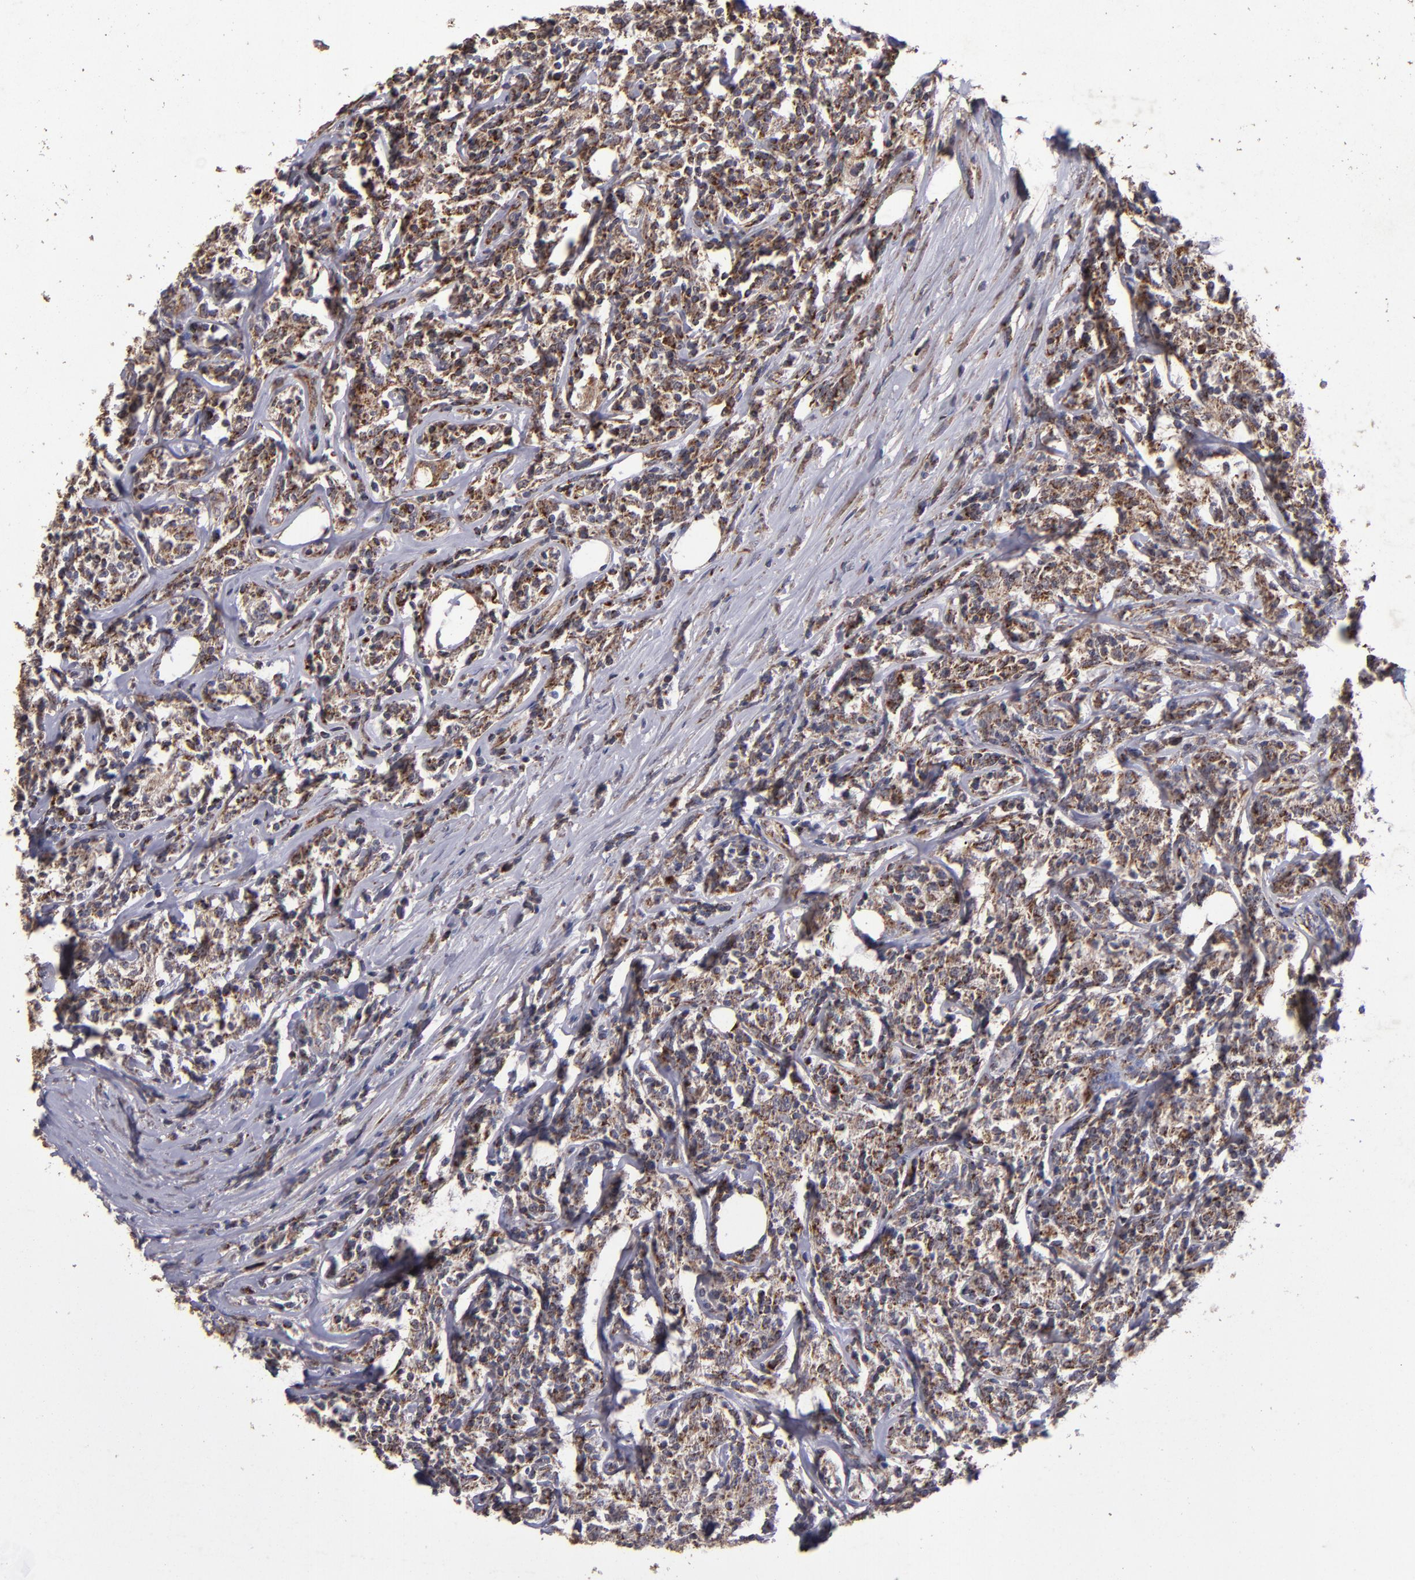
{"staining": {"intensity": "moderate", "quantity": ">75%", "location": "cytoplasmic/membranous"}, "tissue": "lymphoma", "cell_type": "Tumor cells", "image_type": "cancer", "snomed": [{"axis": "morphology", "description": "Malignant lymphoma, non-Hodgkin's type, High grade"}, {"axis": "topography", "description": "Lymph node"}], "caption": "Immunohistochemical staining of human lymphoma reveals moderate cytoplasmic/membranous protein expression in about >75% of tumor cells.", "gene": "TIMM9", "patient": {"sex": "female", "age": 84}}